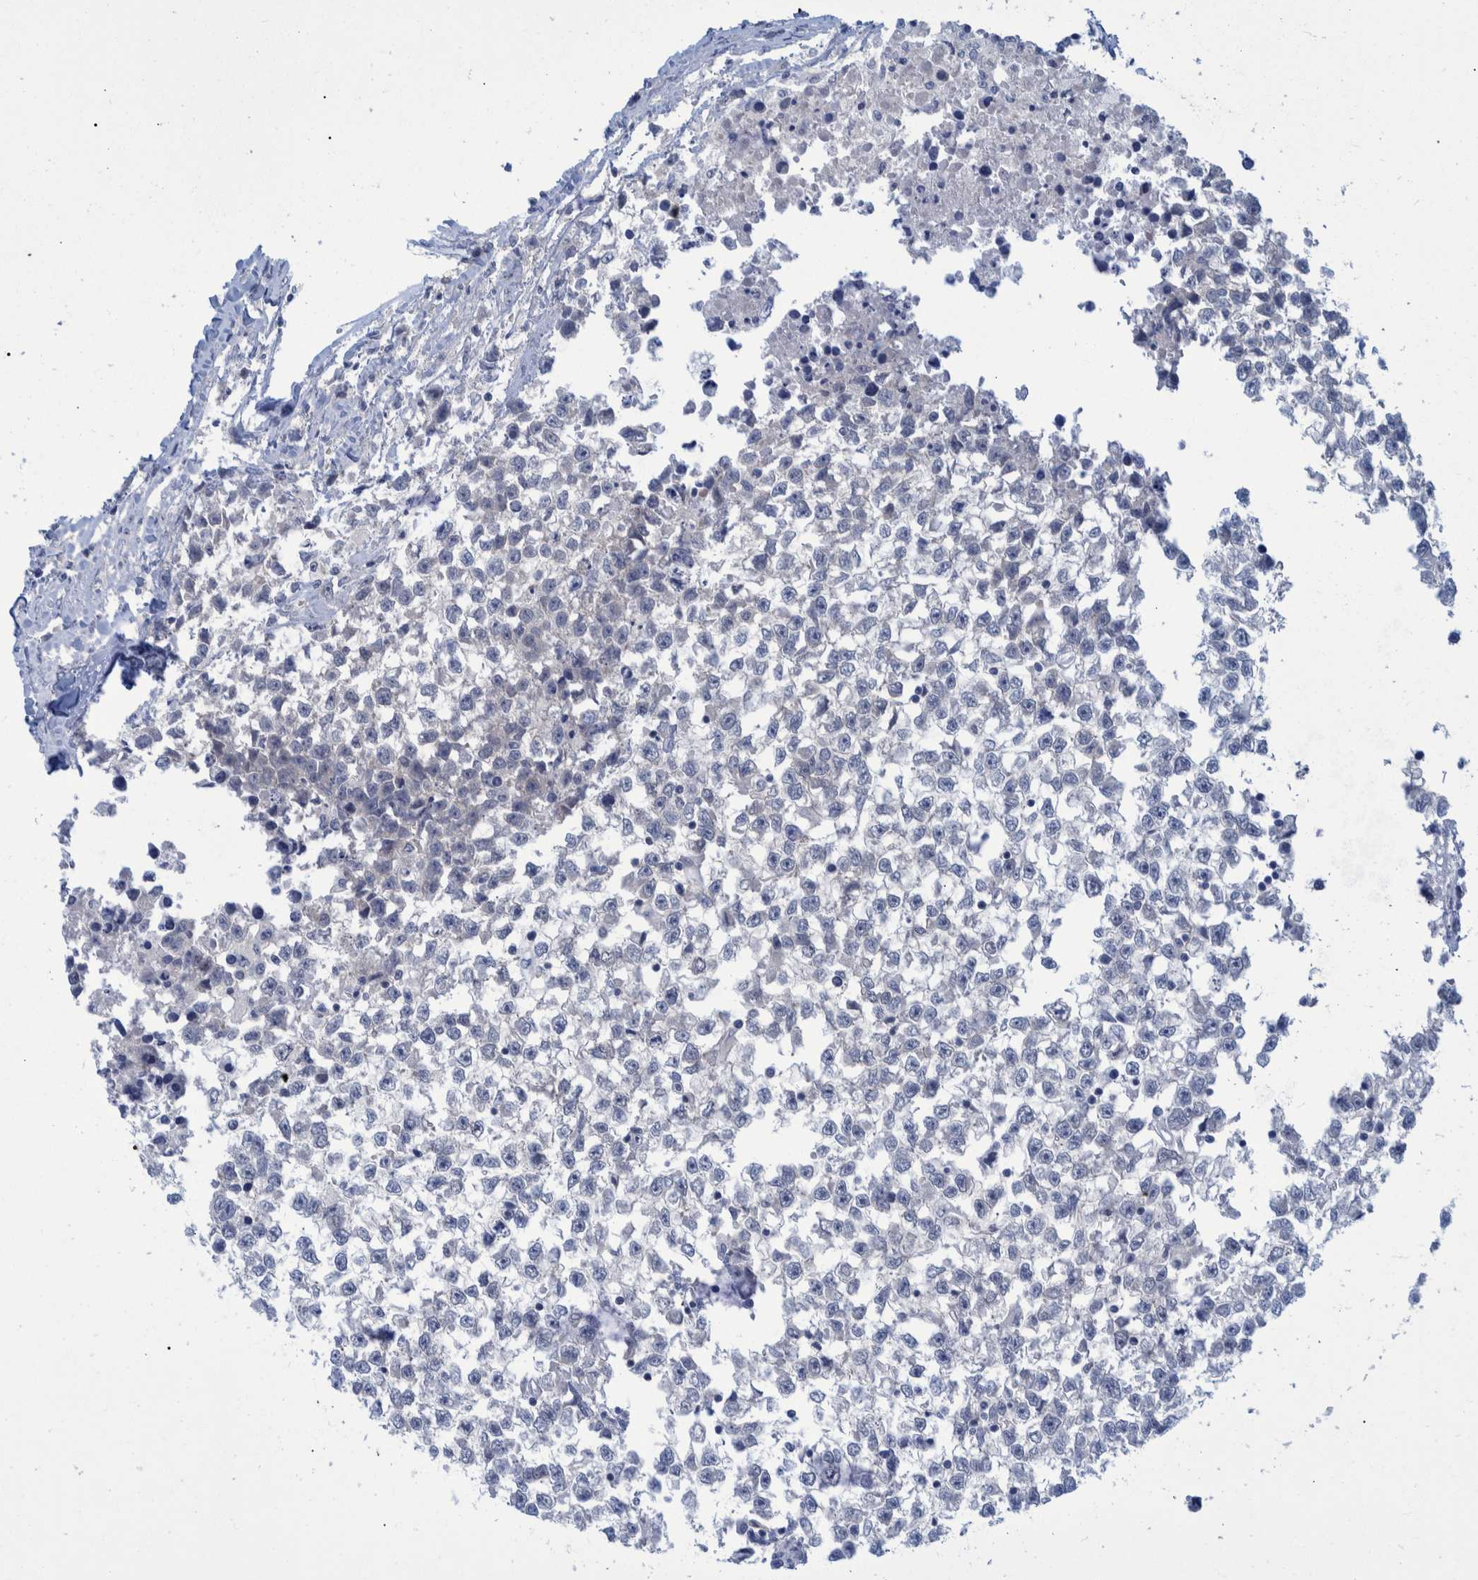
{"staining": {"intensity": "negative", "quantity": "none", "location": "none"}, "tissue": "testis cancer", "cell_type": "Tumor cells", "image_type": "cancer", "snomed": [{"axis": "morphology", "description": "Seminoma, NOS"}, {"axis": "morphology", "description": "Carcinoma, Embryonal, NOS"}, {"axis": "topography", "description": "Testis"}], "caption": "A photomicrograph of testis embryonal carcinoma stained for a protein shows no brown staining in tumor cells. Brightfield microscopy of immunohistochemistry (IHC) stained with DAB (3,3'-diaminobenzidine) (brown) and hematoxylin (blue), captured at high magnification.", "gene": "PCYT2", "patient": {"sex": "male", "age": 51}}